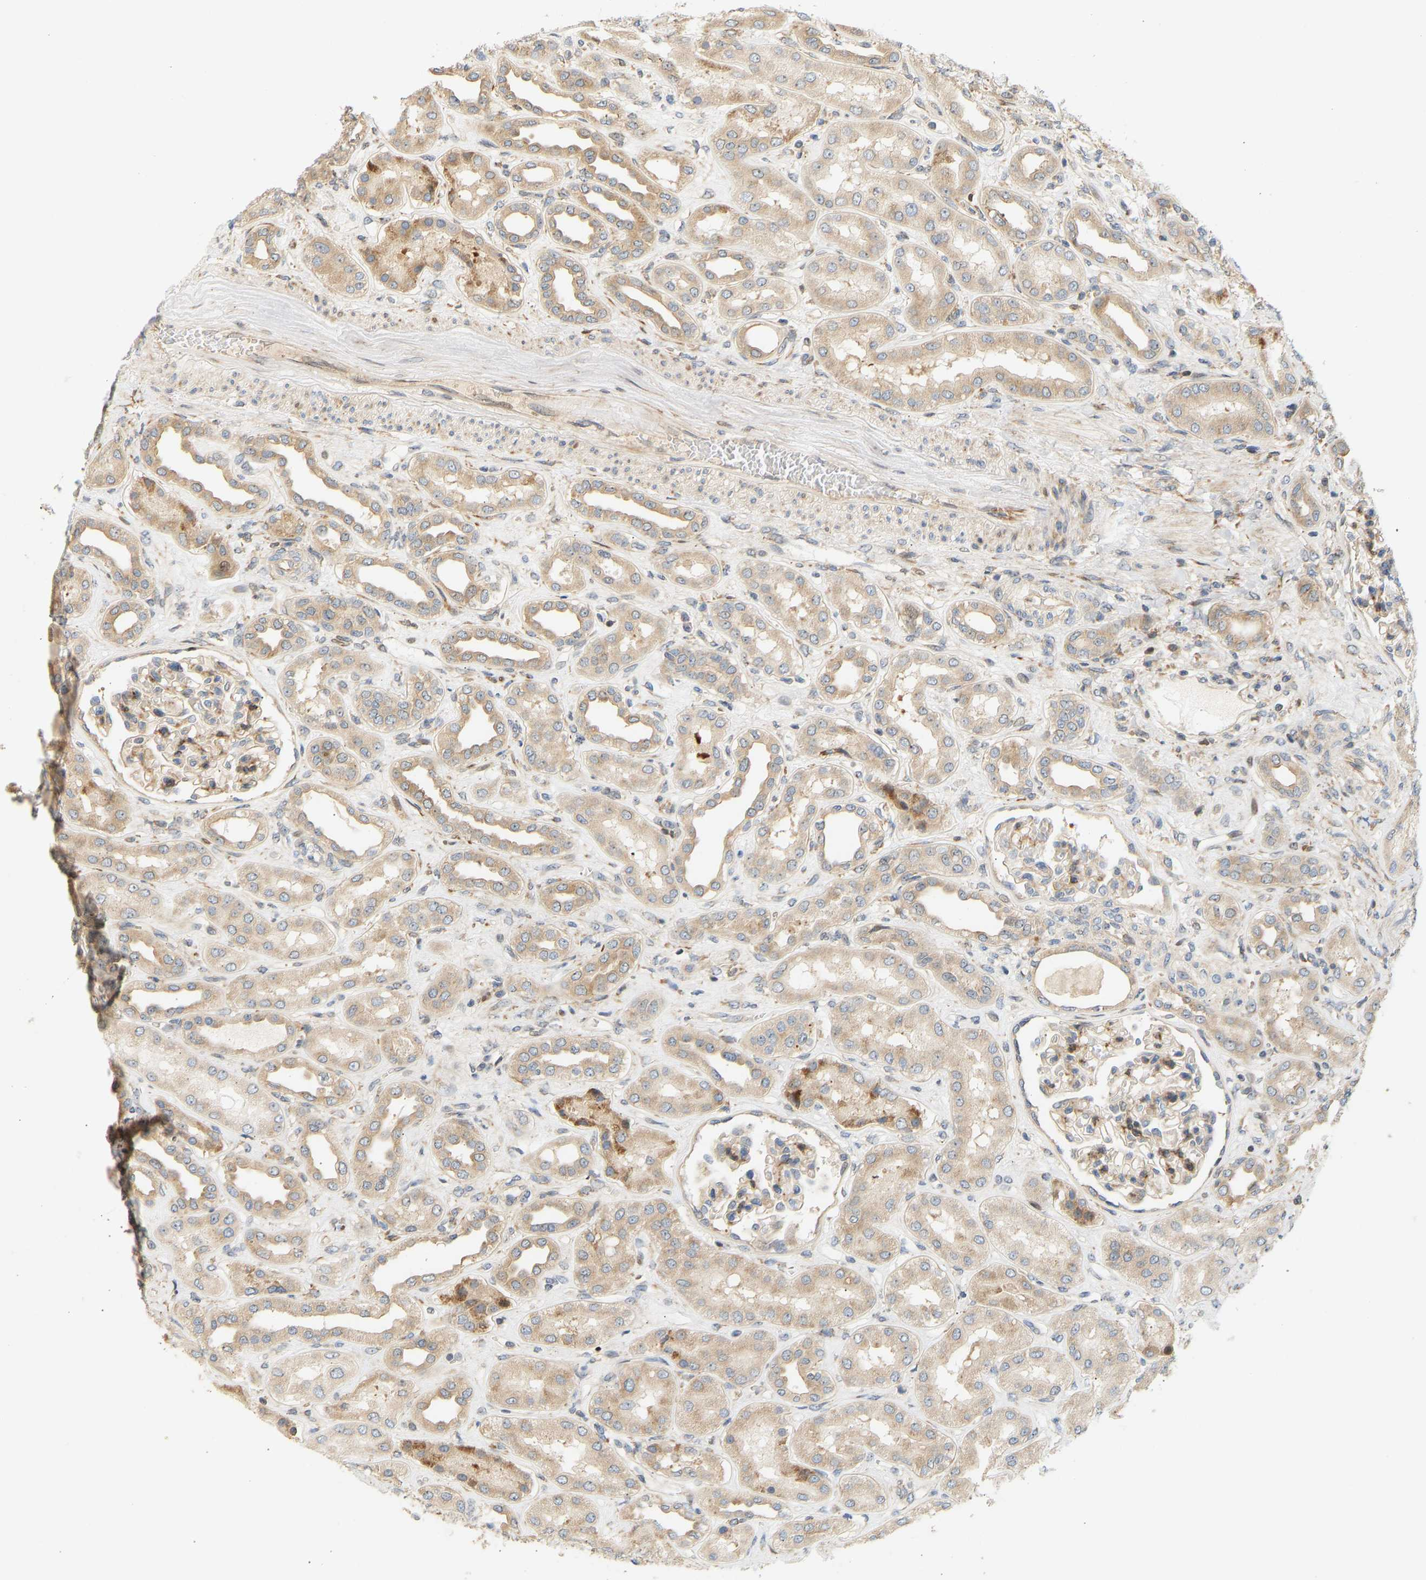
{"staining": {"intensity": "moderate", "quantity": "25%-75%", "location": "cytoplasmic/membranous"}, "tissue": "kidney", "cell_type": "Cells in glomeruli", "image_type": "normal", "snomed": [{"axis": "morphology", "description": "Normal tissue, NOS"}, {"axis": "topography", "description": "Kidney"}], "caption": "High-power microscopy captured an immunohistochemistry (IHC) photomicrograph of benign kidney, revealing moderate cytoplasmic/membranous positivity in approximately 25%-75% of cells in glomeruli. (DAB (3,3'-diaminobenzidine) IHC, brown staining for protein, blue staining for nuclei).", "gene": "RPS14", "patient": {"sex": "male", "age": 59}}